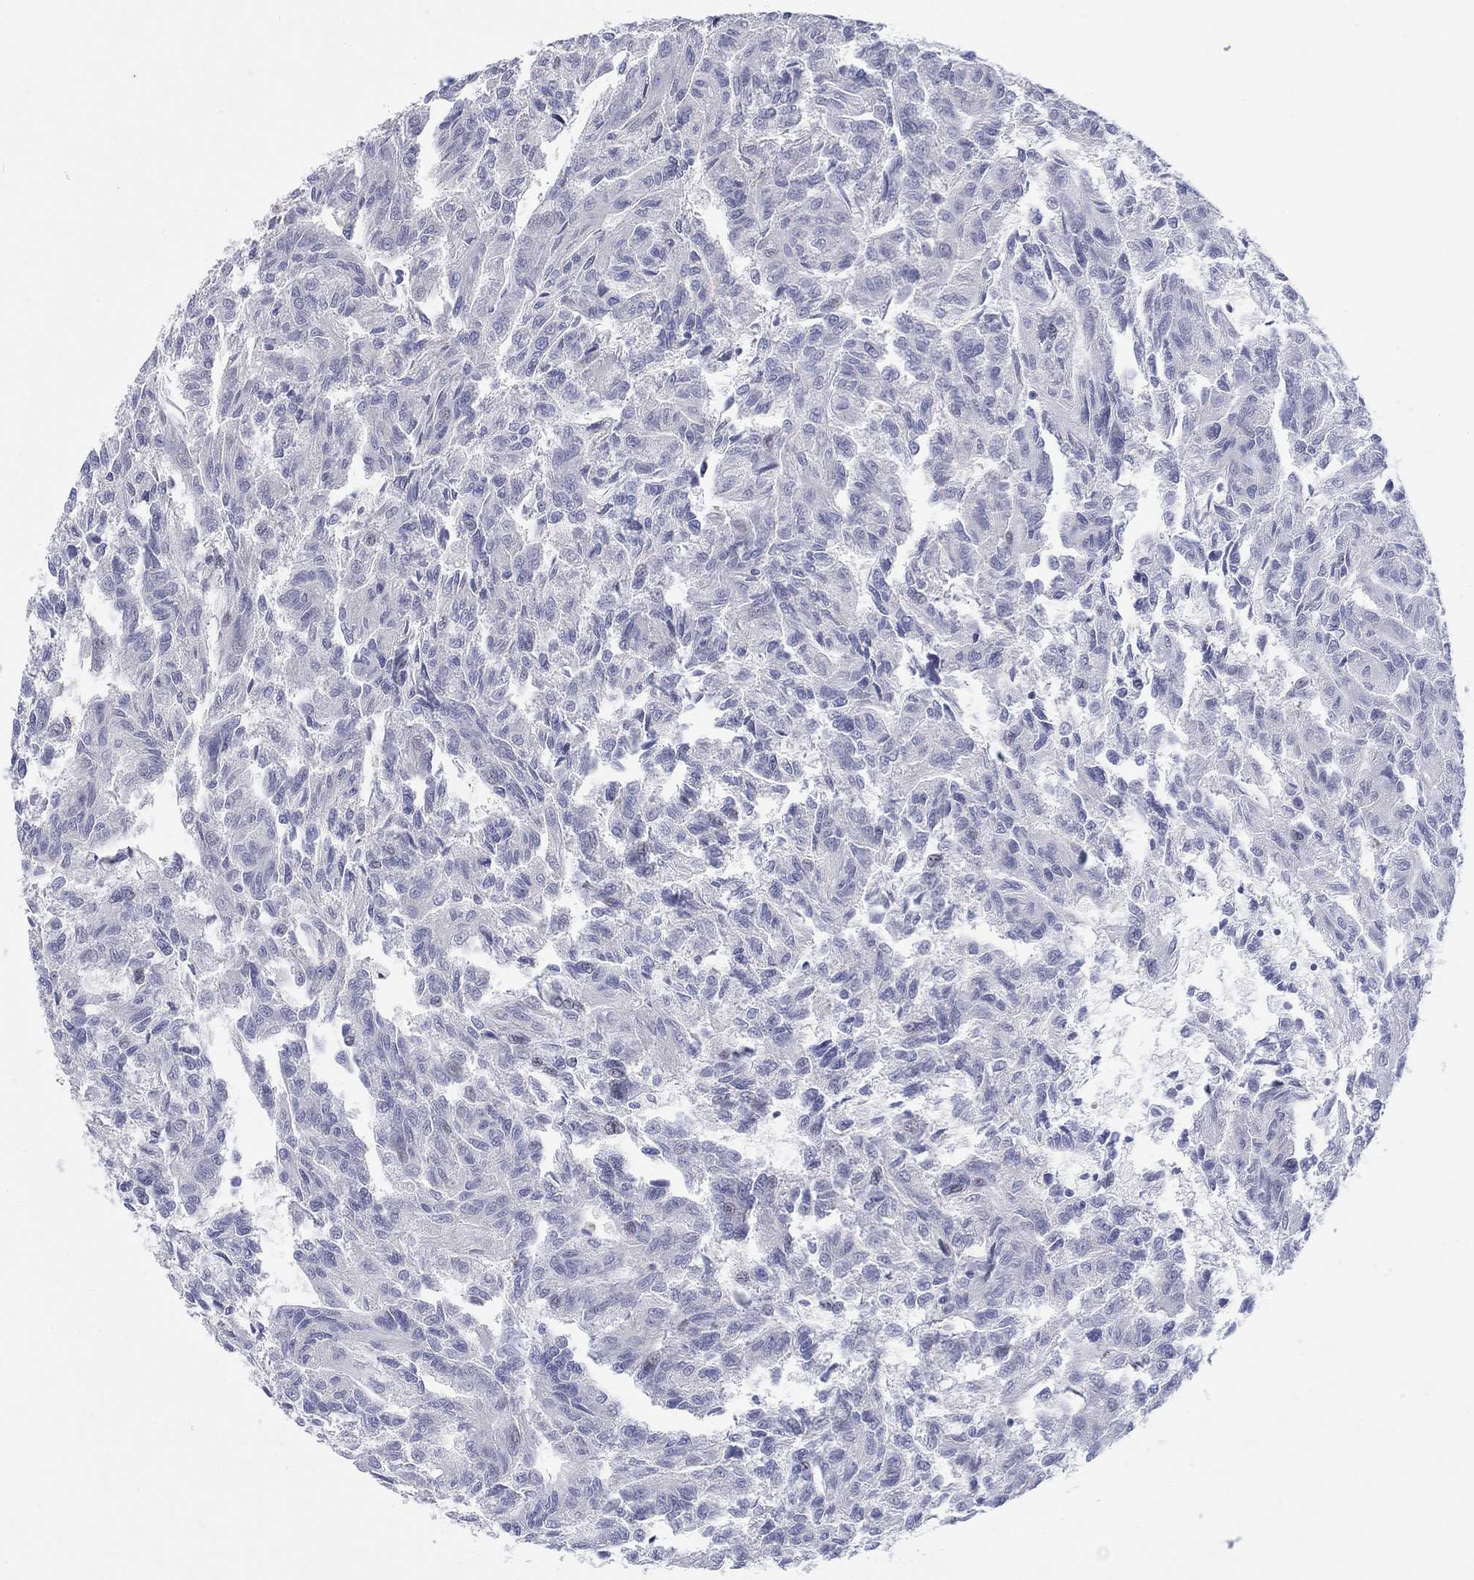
{"staining": {"intensity": "negative", "quantity": "none", "location": "none"}, "tissue": "renal cancer", "cell_type": "Tumor cells", "image_type": "cancer", "snomed": [{"axis": "morphology", "description": "Adenocarcinoma, NOS"}, {"axis": "topography", "description": "Kidney"}], "caption": "A histopathology image of human renal cancer is negative for staining in tumor cells. (Immunohistochemistry, brightfield microscopy, high magnification).", "gene": "ARHGAP36", "patient": {"sex": "male", "age": 79}}